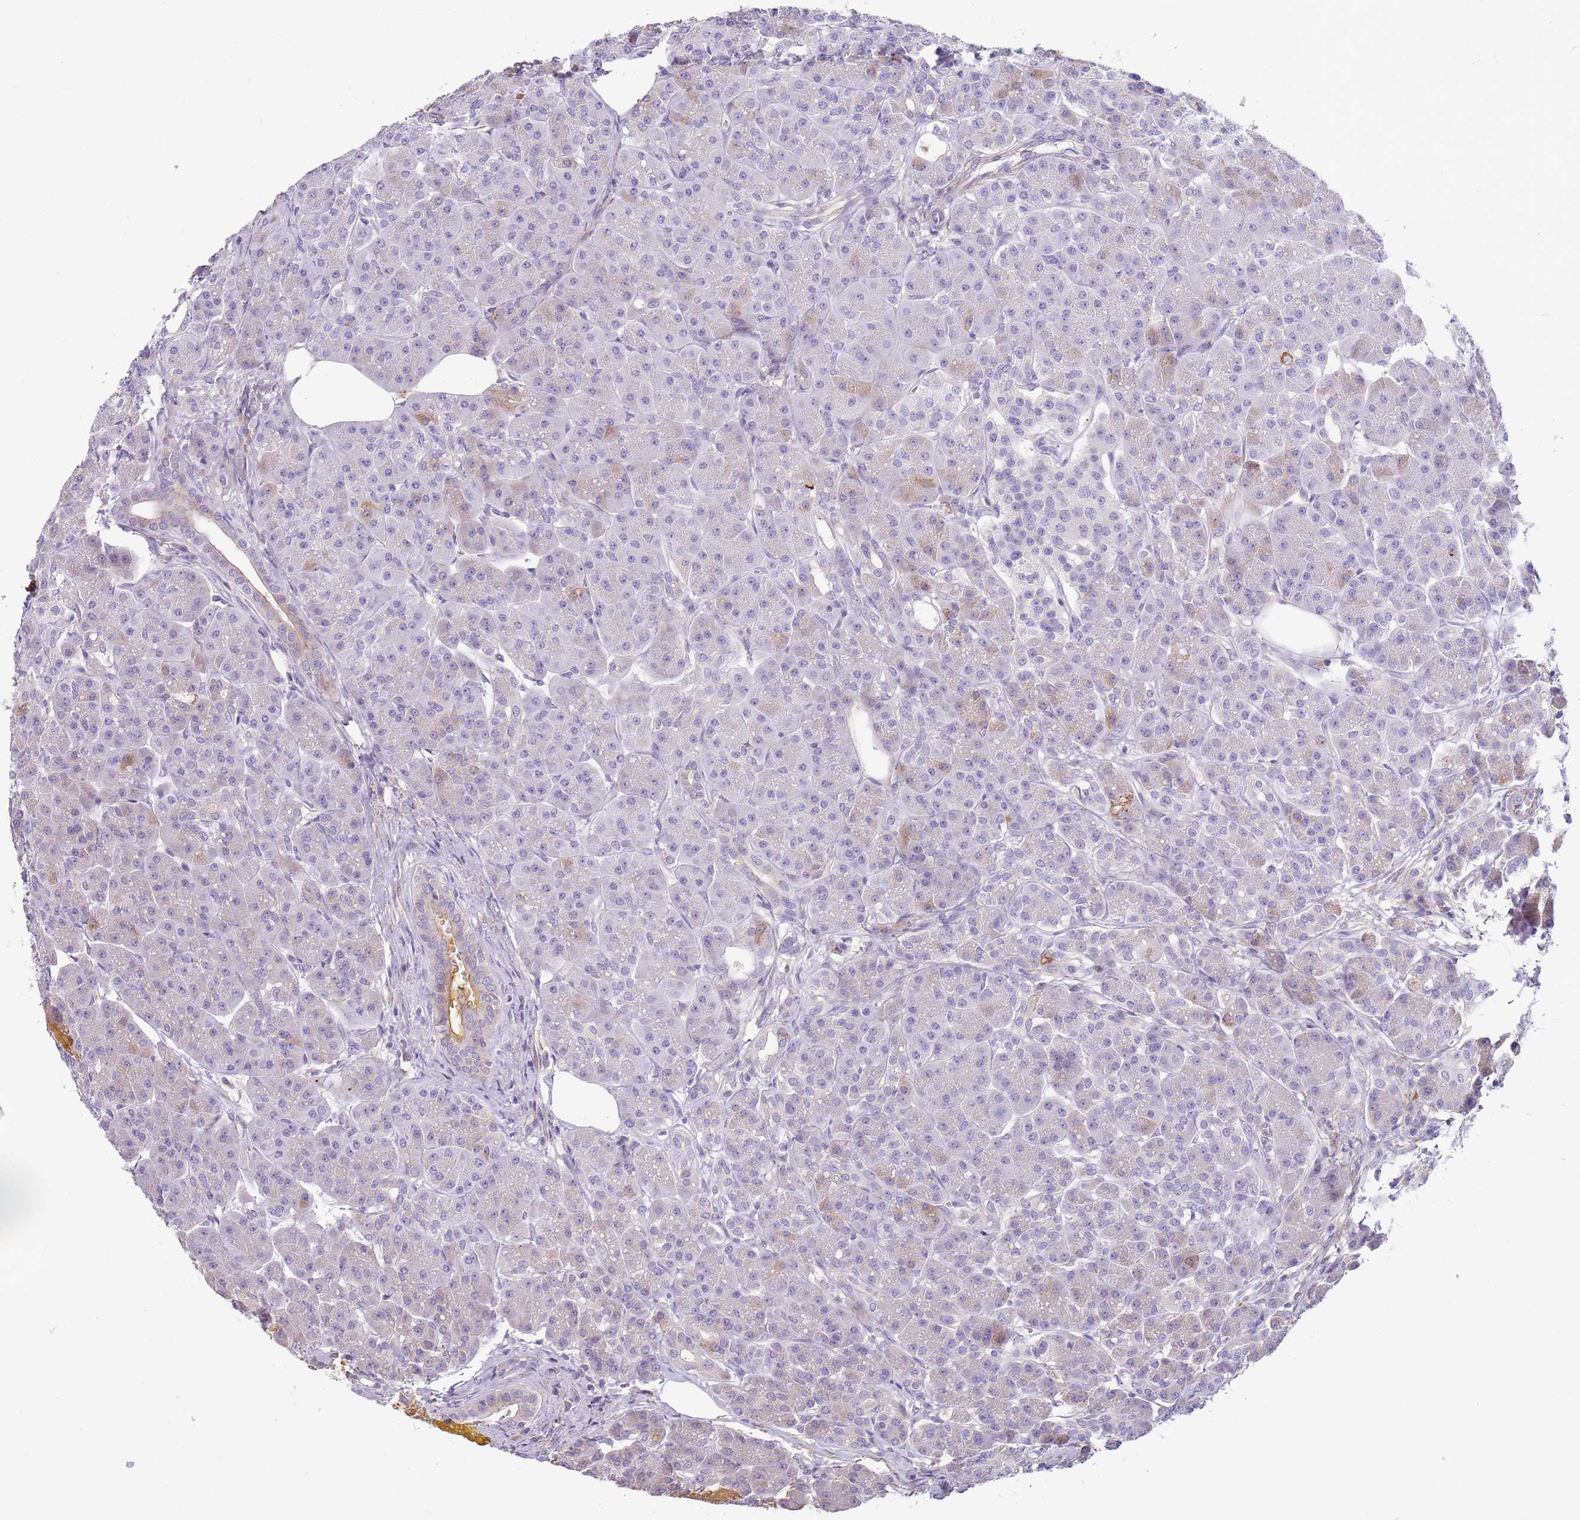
{"staining": {"intensity": "strong", "quantity": "<25%", "location": "cytoplasmic/membranous"}, "tissue": "pancreas", "cell_type": "Exocrine glandular cells", "image_type": "normal", "snomed": [{"axis": "morphology", "description": "Normal tissue, NOS"}, {"axis": "topography", "description": "Pancreas"}], "caption": "This histopathology image displays immunohistochemistry (IHC) staining of normal human pancreas, with medium strong cytoplasmic/membranous expression in approximately <25% of exocrine glandular cells.", "gene": "LEPROTL1", "patient": {"sex": "male", "age": 63}}